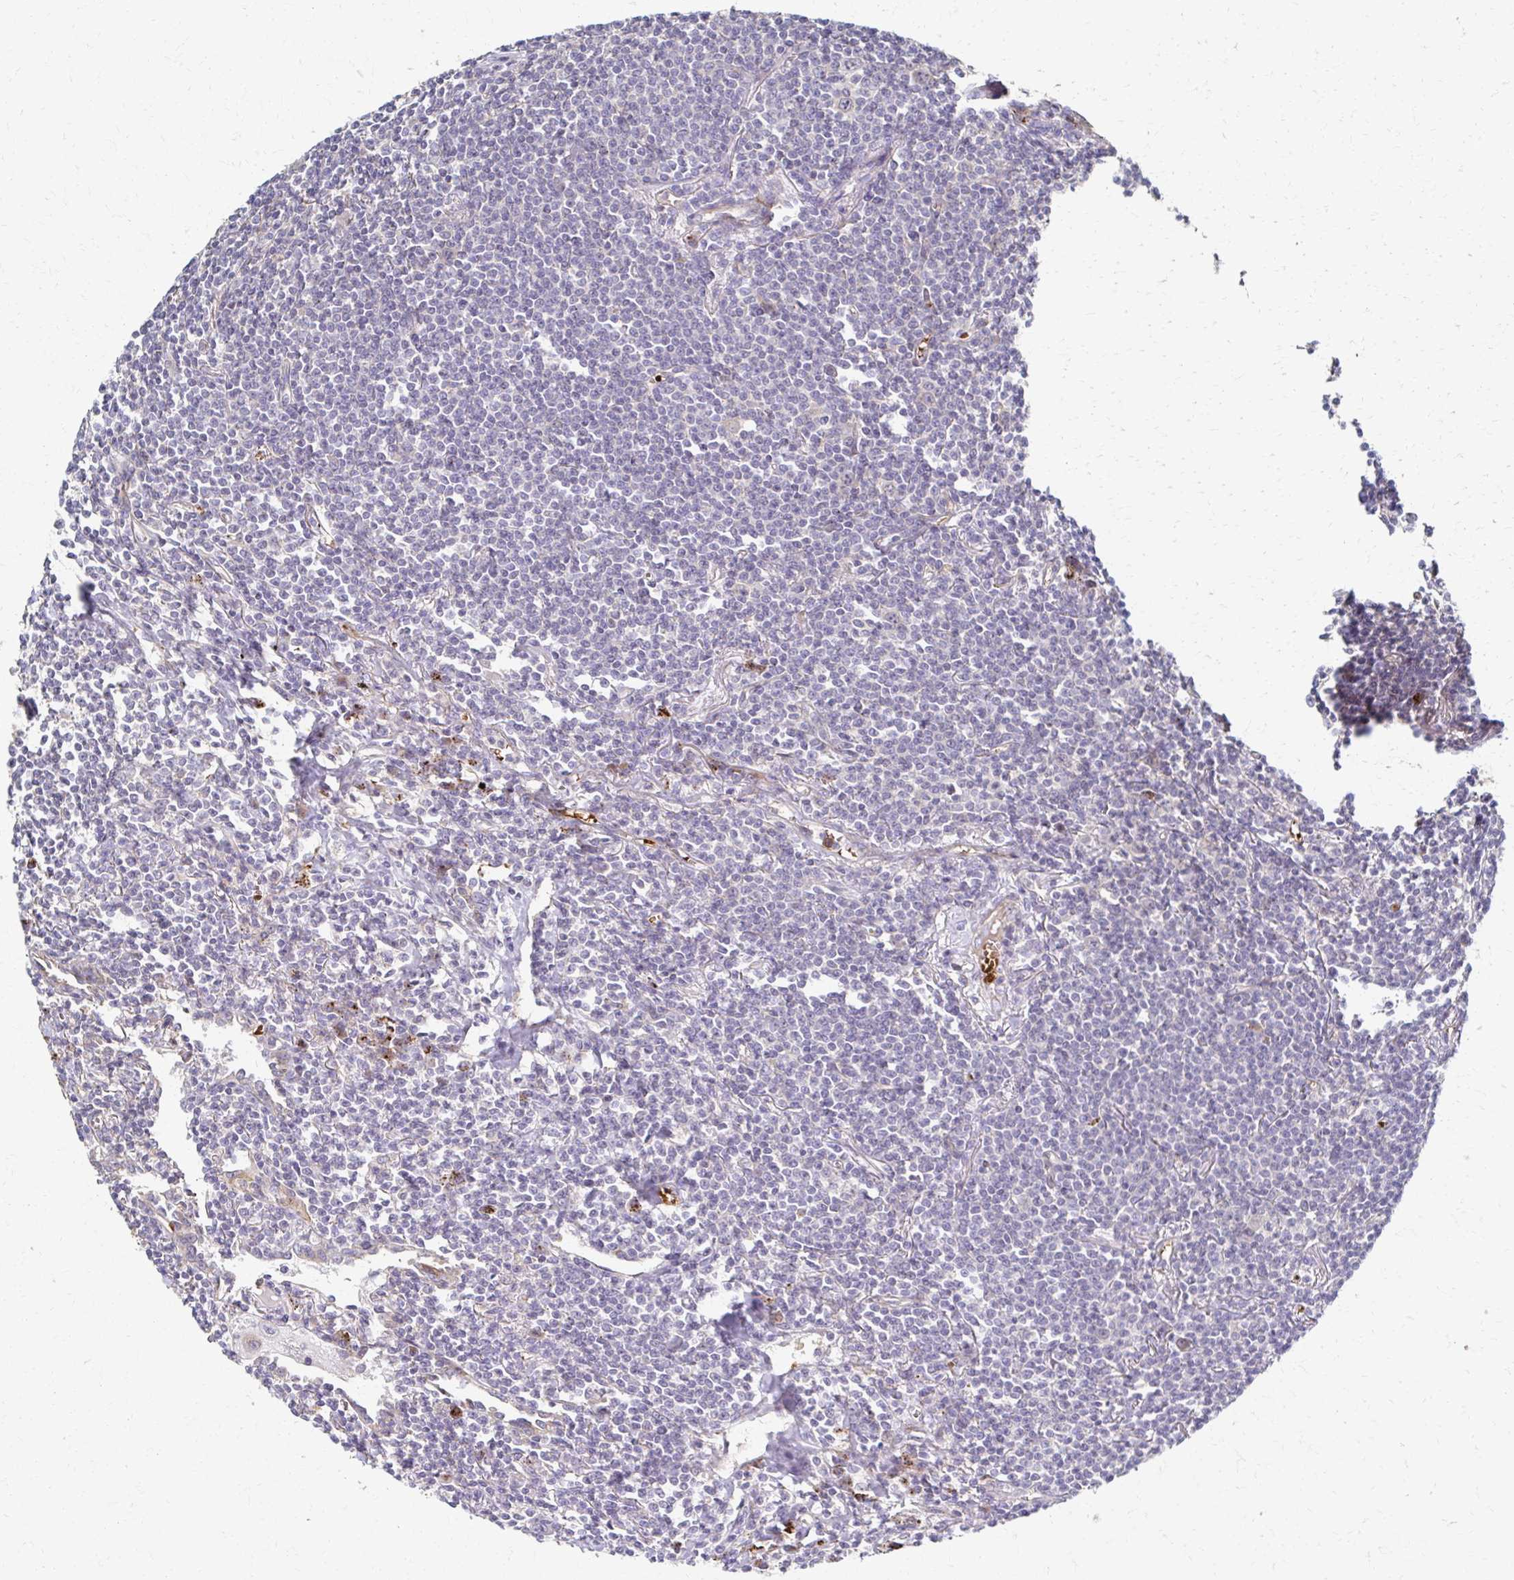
{"staining": {"intensity": "negative", "quantity": "none", "location": "none"}, "tissue": "lymphoma", "cell_type": "Tumor cells", "image_type": "cancer", "snomed": [{"axis": "morphology", "description": "Malignant lymphoma, non-Hodgkin's type, Low grade"}, {"axis": "topography", "description": "Lung"}], "caption": "The histopathology image exhibits no staining of tumor cells in low-grade malignant lymphoma, non-Hodgkin's type.", "gene": "SKA2", "patient": {"sex": "female", "age": 71}}